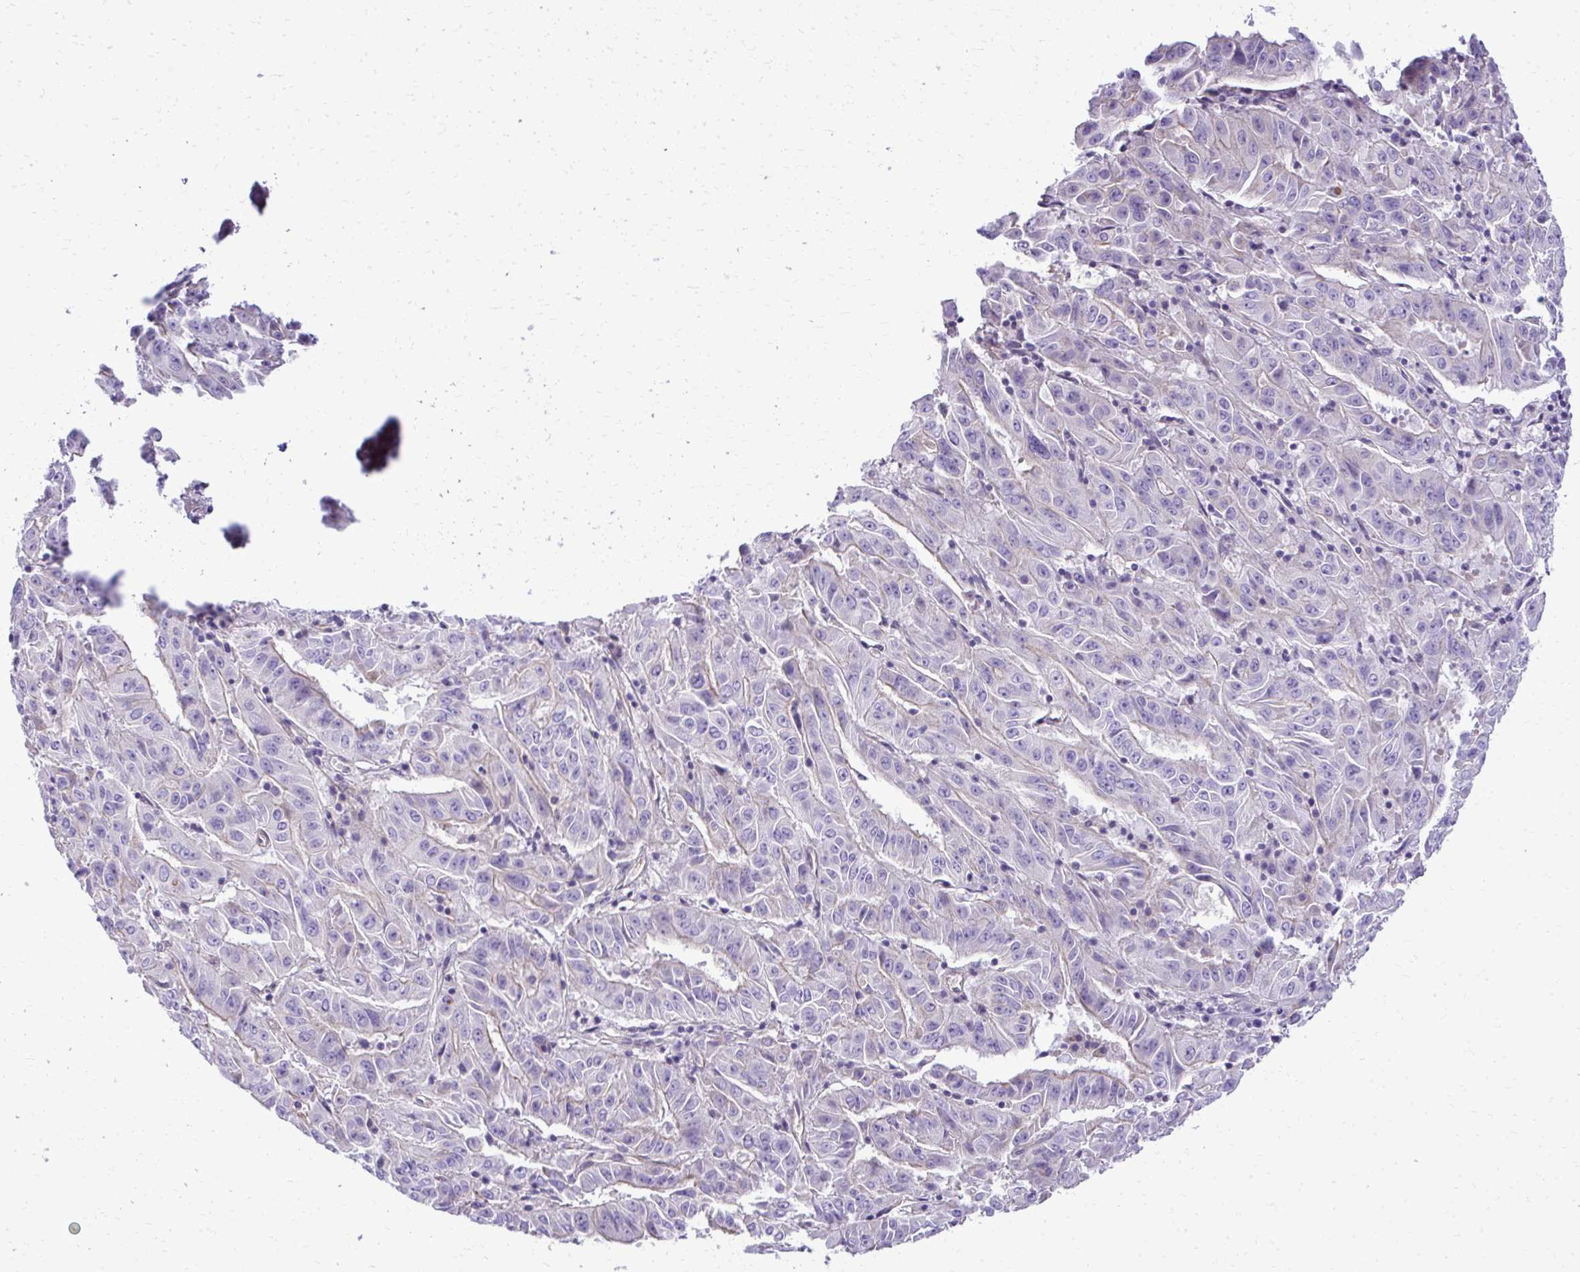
{"staining": {"intensity": "weak", "quantity": "<25%", "location": "cytoplasmic/membranous"}, "tissue": "pancreatic cancer", "cell_type": "Tumor cells", "image_type": "cancer", "snomed": [{"axis": "morphology", "description": "Adenocarcinoma, NOS"}, {"axis": "topography", "description": "Pancreas"}], "caption": "An immunohistochemistry (IHC) micrograph of pancreatic cancer (adenocarcinoma) is shown. There is no staining in tumor cells of pancreatic cancer (adenocarcinoma).", "gene": "RUNDC3B", "patient": {"sex": "male", "age": 63}}